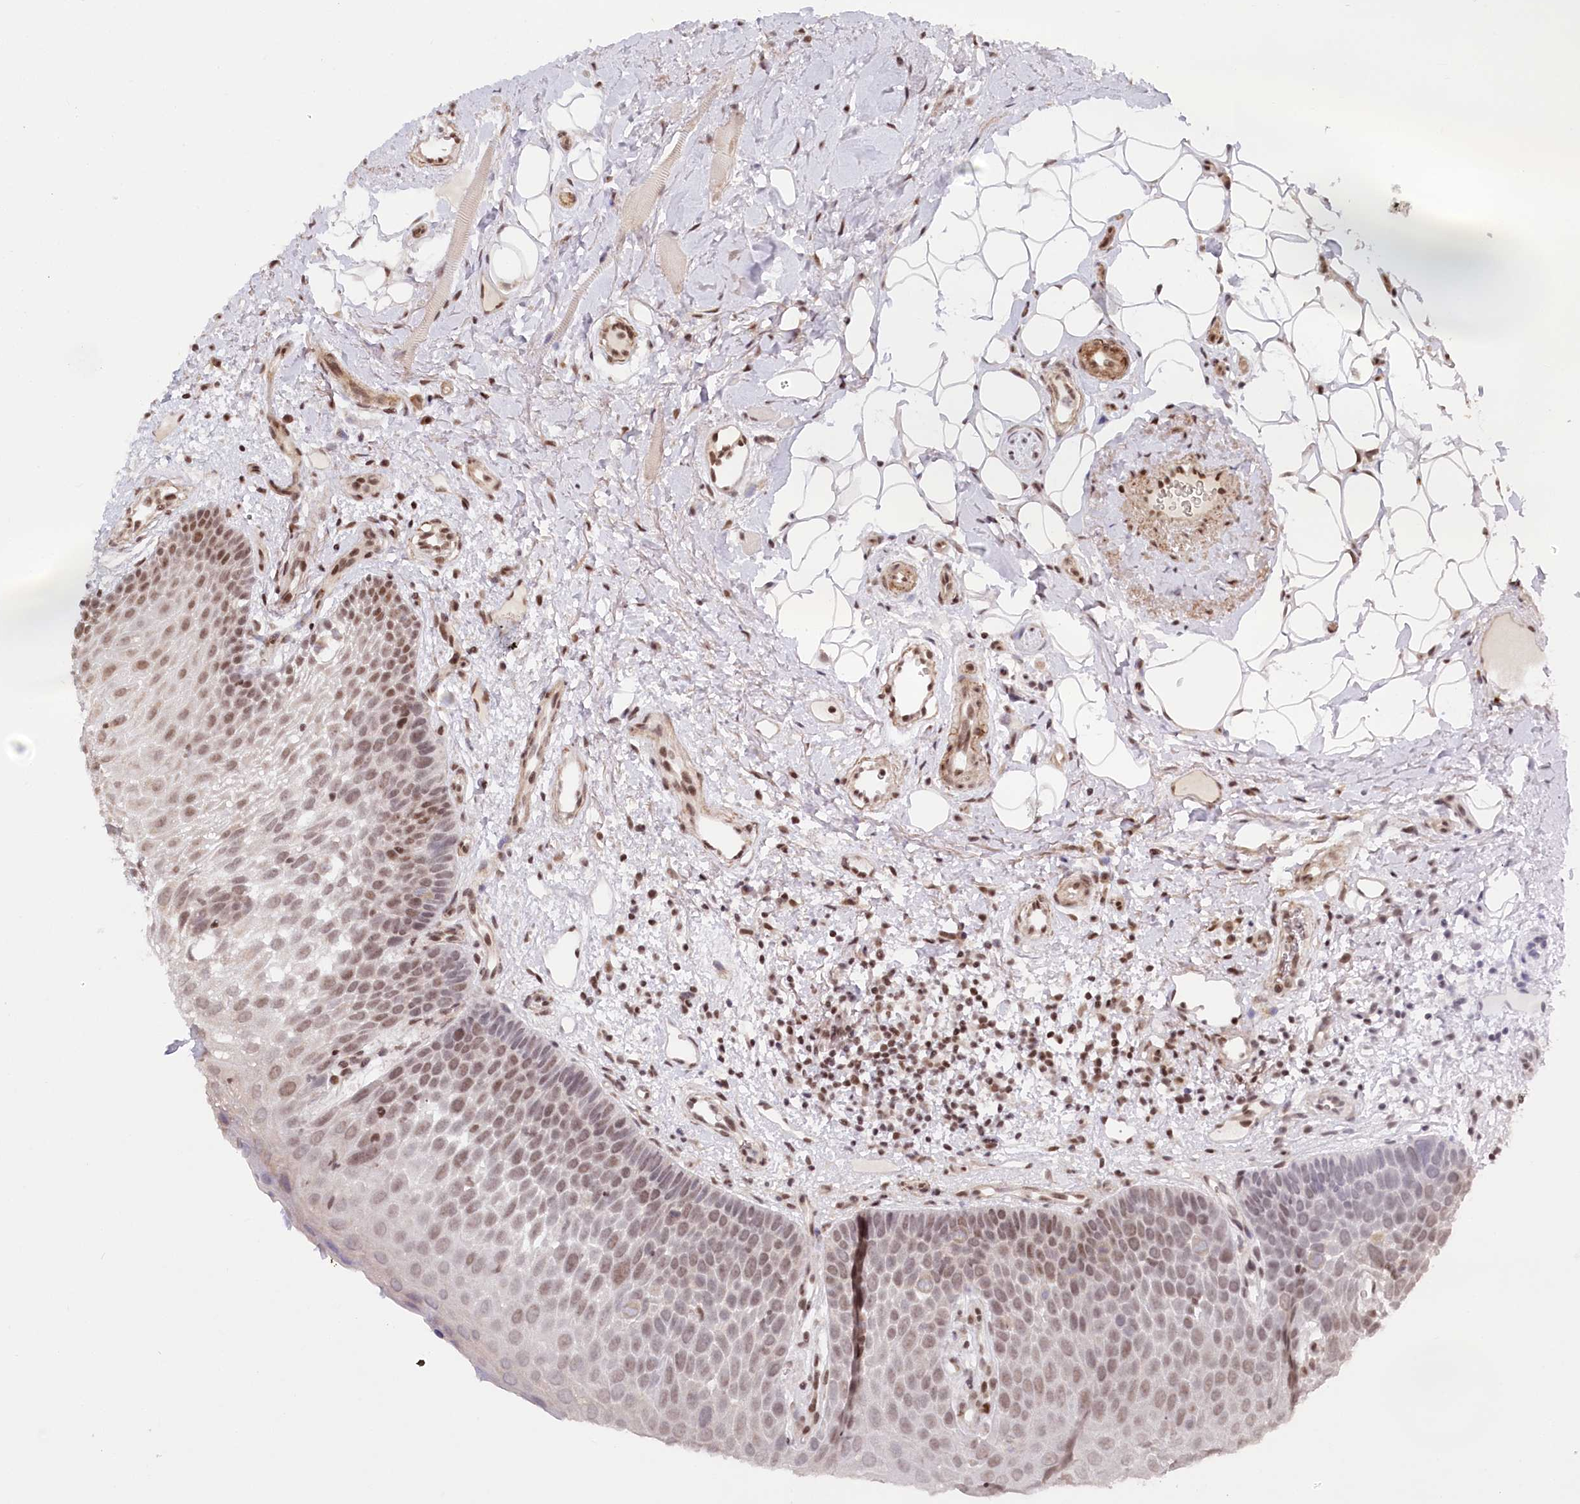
{"staining": {"intensity": "moderate", "quantity": "25%-75%", "location": "nuclear"}, "tissue": "oral mucosa", "cell_type": "Squamous epithelial cells", "image_type": "normal", "snomed": [{"axis": "morphology", "description": "No evidence of malignacy"}, {"axis": "topography", "description": "Oral tissue"}, {"axis": "topography", "description": "Head-Neck"}], "caption": "Immunohistochemistry (IHC) histopathology image of normal human oral mucosa stained for a protein (brown), which shows medium levels of moderate nuclear staining in approximately 25%-75% of squamous epithelial cells.", "gene": "CGGBP1", "patient": {"sex": "male", "age": 68}}